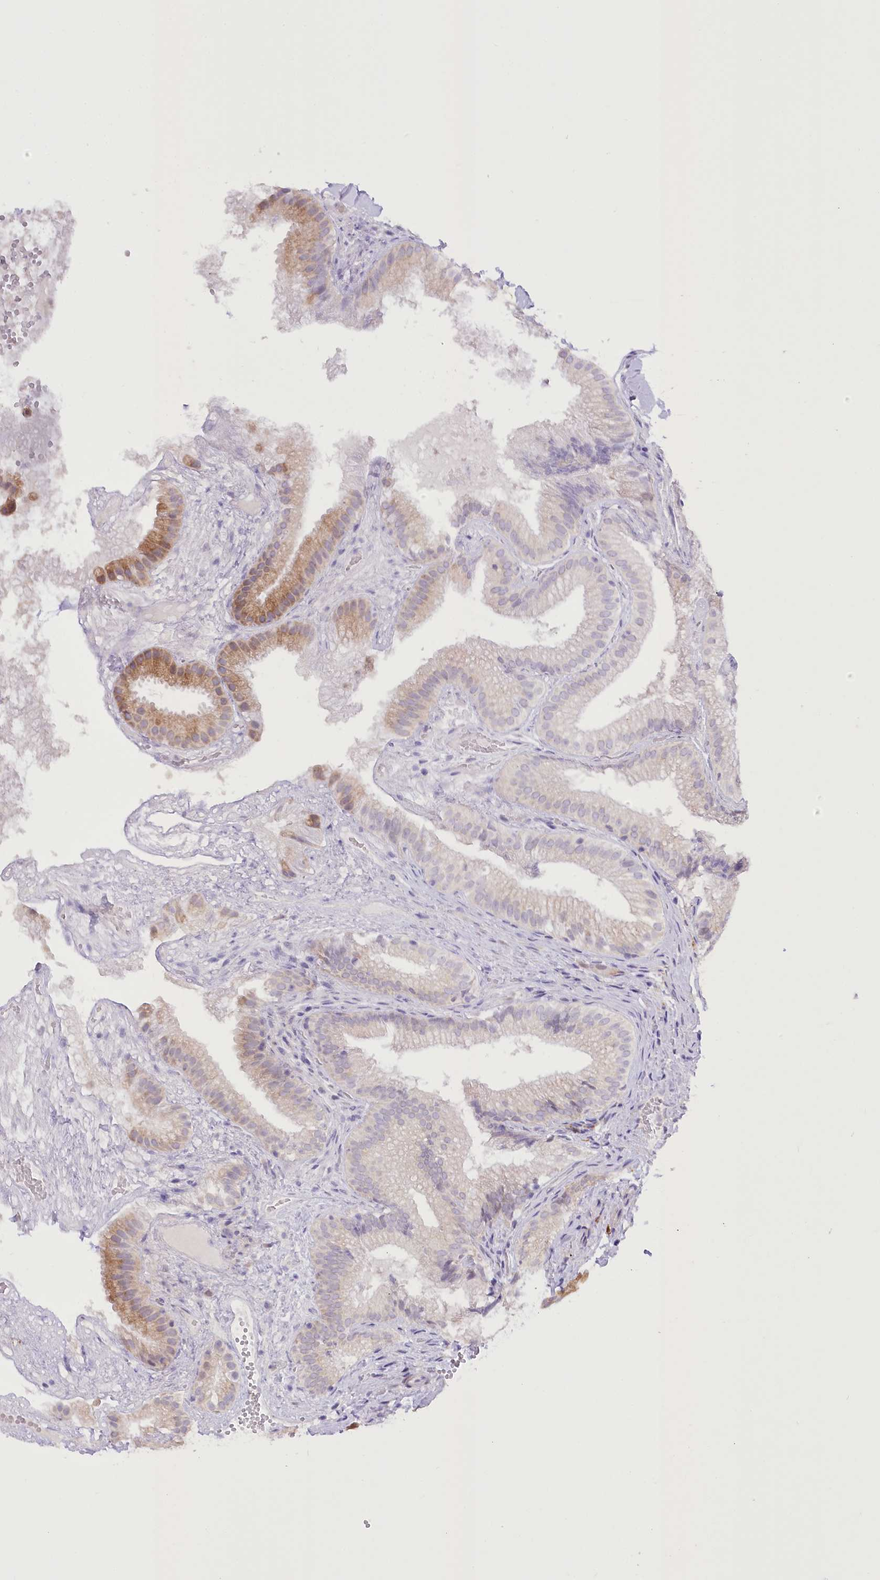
{"staining": {"intensity": "moderate", "quantity": "<25%", "location": "cytoplasmic/membranous"}, "tissue": "gallbladder", "cell_type": "Glandular cells", "image_type": "normal", "snomed": [{"axis": "morphology", "description": "Normal tissue, NOS"}, {"axis": "topography", "description": "Gallbladder"}], "caption": "Immunohistochemical staining of unremarkable human gallbladder reveals <25% levels of moderate cytoplasmic/membranous protein staining in approximately <25% of glandular cells. The staining was performed using DAB to visualize the protein expression in brown, while the nuclei were stained in blue with hematoxylin (Magnification: 20x).", "gene": "NCKAP5", "patient": {"sex": "female", "age": 30}}